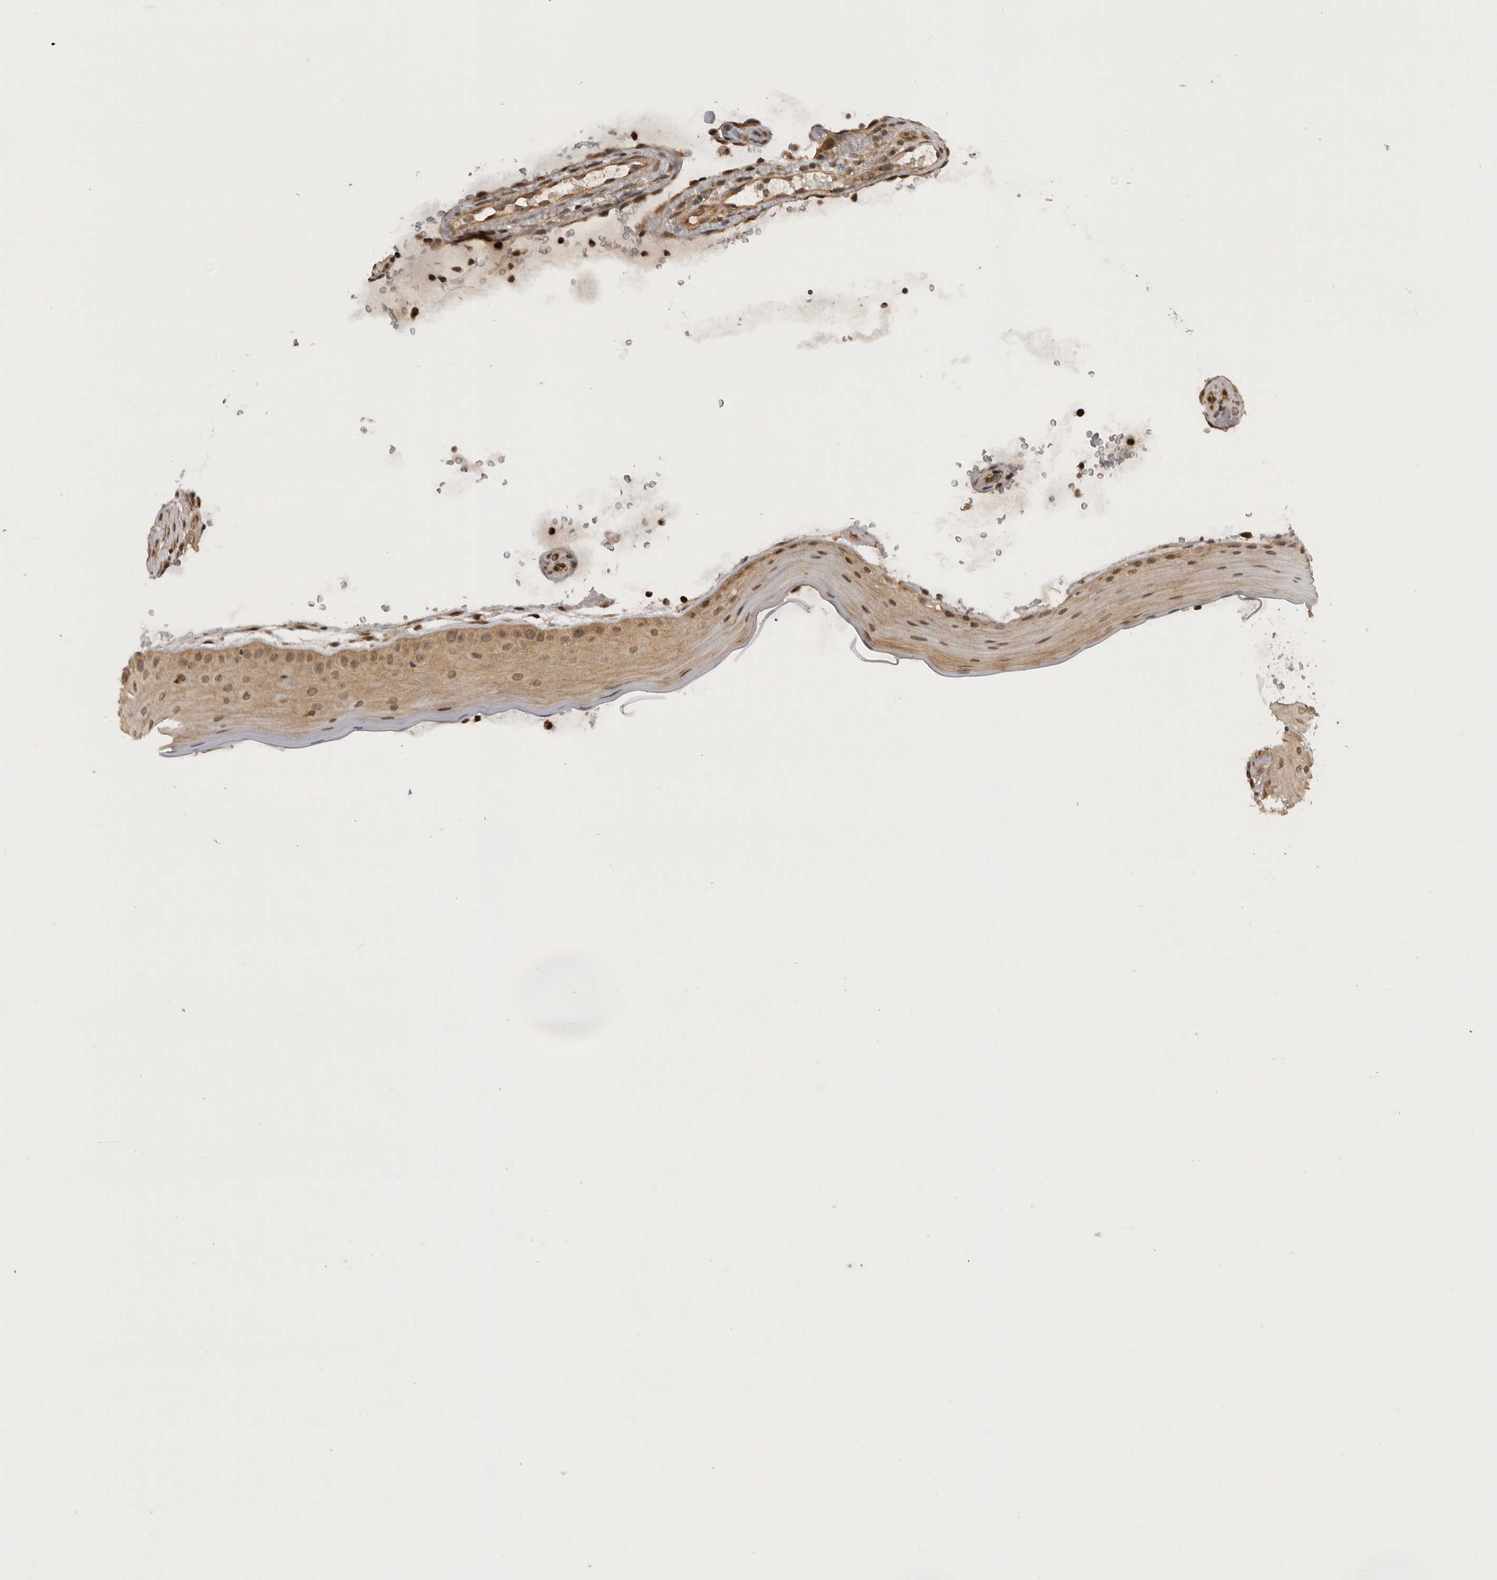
{"staining": {"intensity": "moderate", "quantity": ">75%", "location": "cytoplasmic/membranous,nuclear"}, "tissue": "oral mucosa", "cell_type": "Squamous epithelial cells", "image_type": "normal", "snomed": [{"axis": "morphology", "description": "Normal tissue, NOS"}, {"axis": "topography", "description": "Oral tissue"}], "caption": "A brown stain shows moderate cytoplasmic/membranous,nuclear staining of a protein in squamous epithelial cells of unremarkable oral mucosa. (DAB (3,3'-diaminobenzidine) = brown stain, brightfield microscopy at high magnification).", "gene": "CUEDC1", "patient": {"sex": "male", "age": 13}}